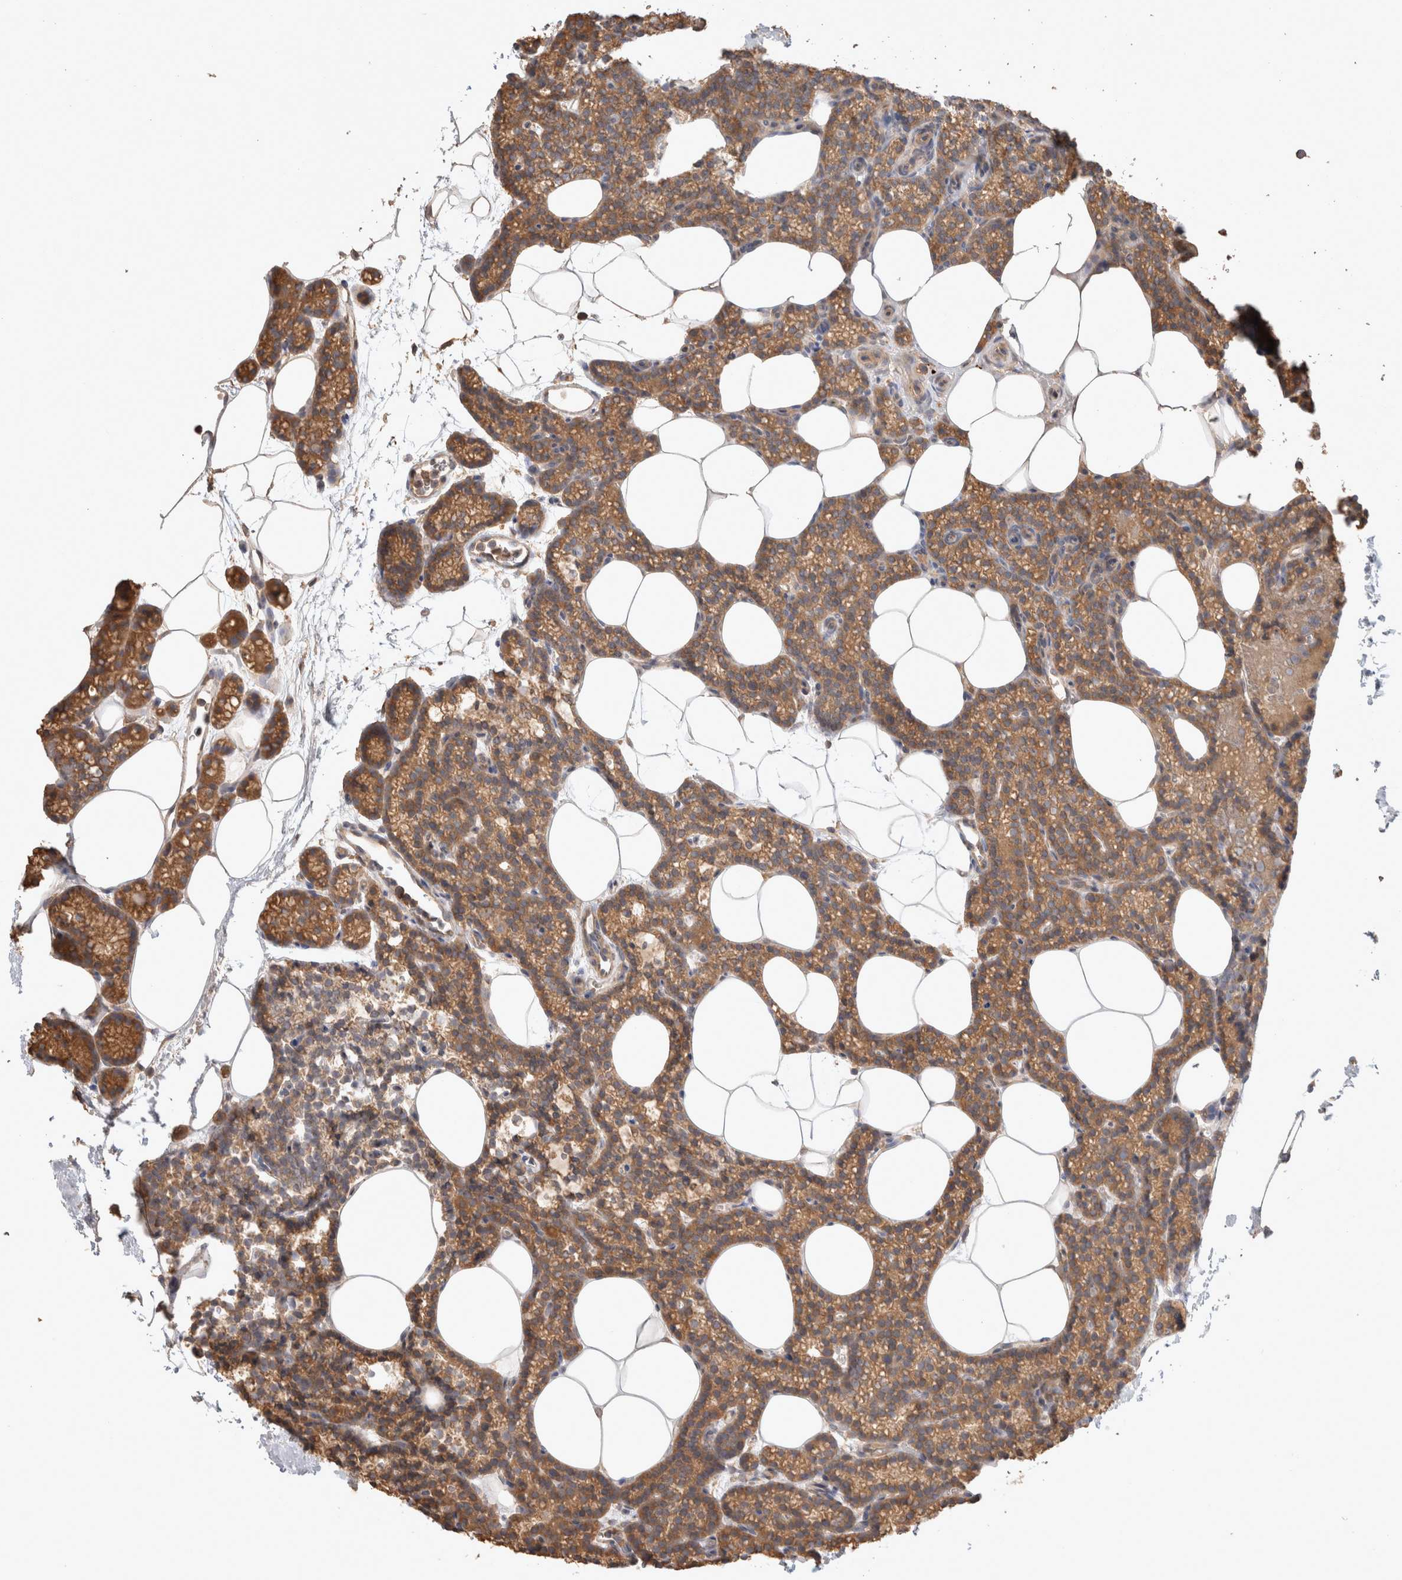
{"staining": {"intensity": "moderate", "quantity": ">75%", "location": "cytoplasmic/membranous"}, "tissue": "parathyroid gland", "cell_type": "Glandular cells", "image_type": "normal", "snomed": [{"axis": "morphology", "description": "Normal tissue, NOS"}, {"axis": "topography", "description": "Parathyroid gland"}], "caption": "The immunohistochemical stain shows moderate cytoplasmic/membranous positivity in glandular cells of benign parathyroid gland.", "gene": "HROB", "patient": {"sex": "male", "age": 58}}